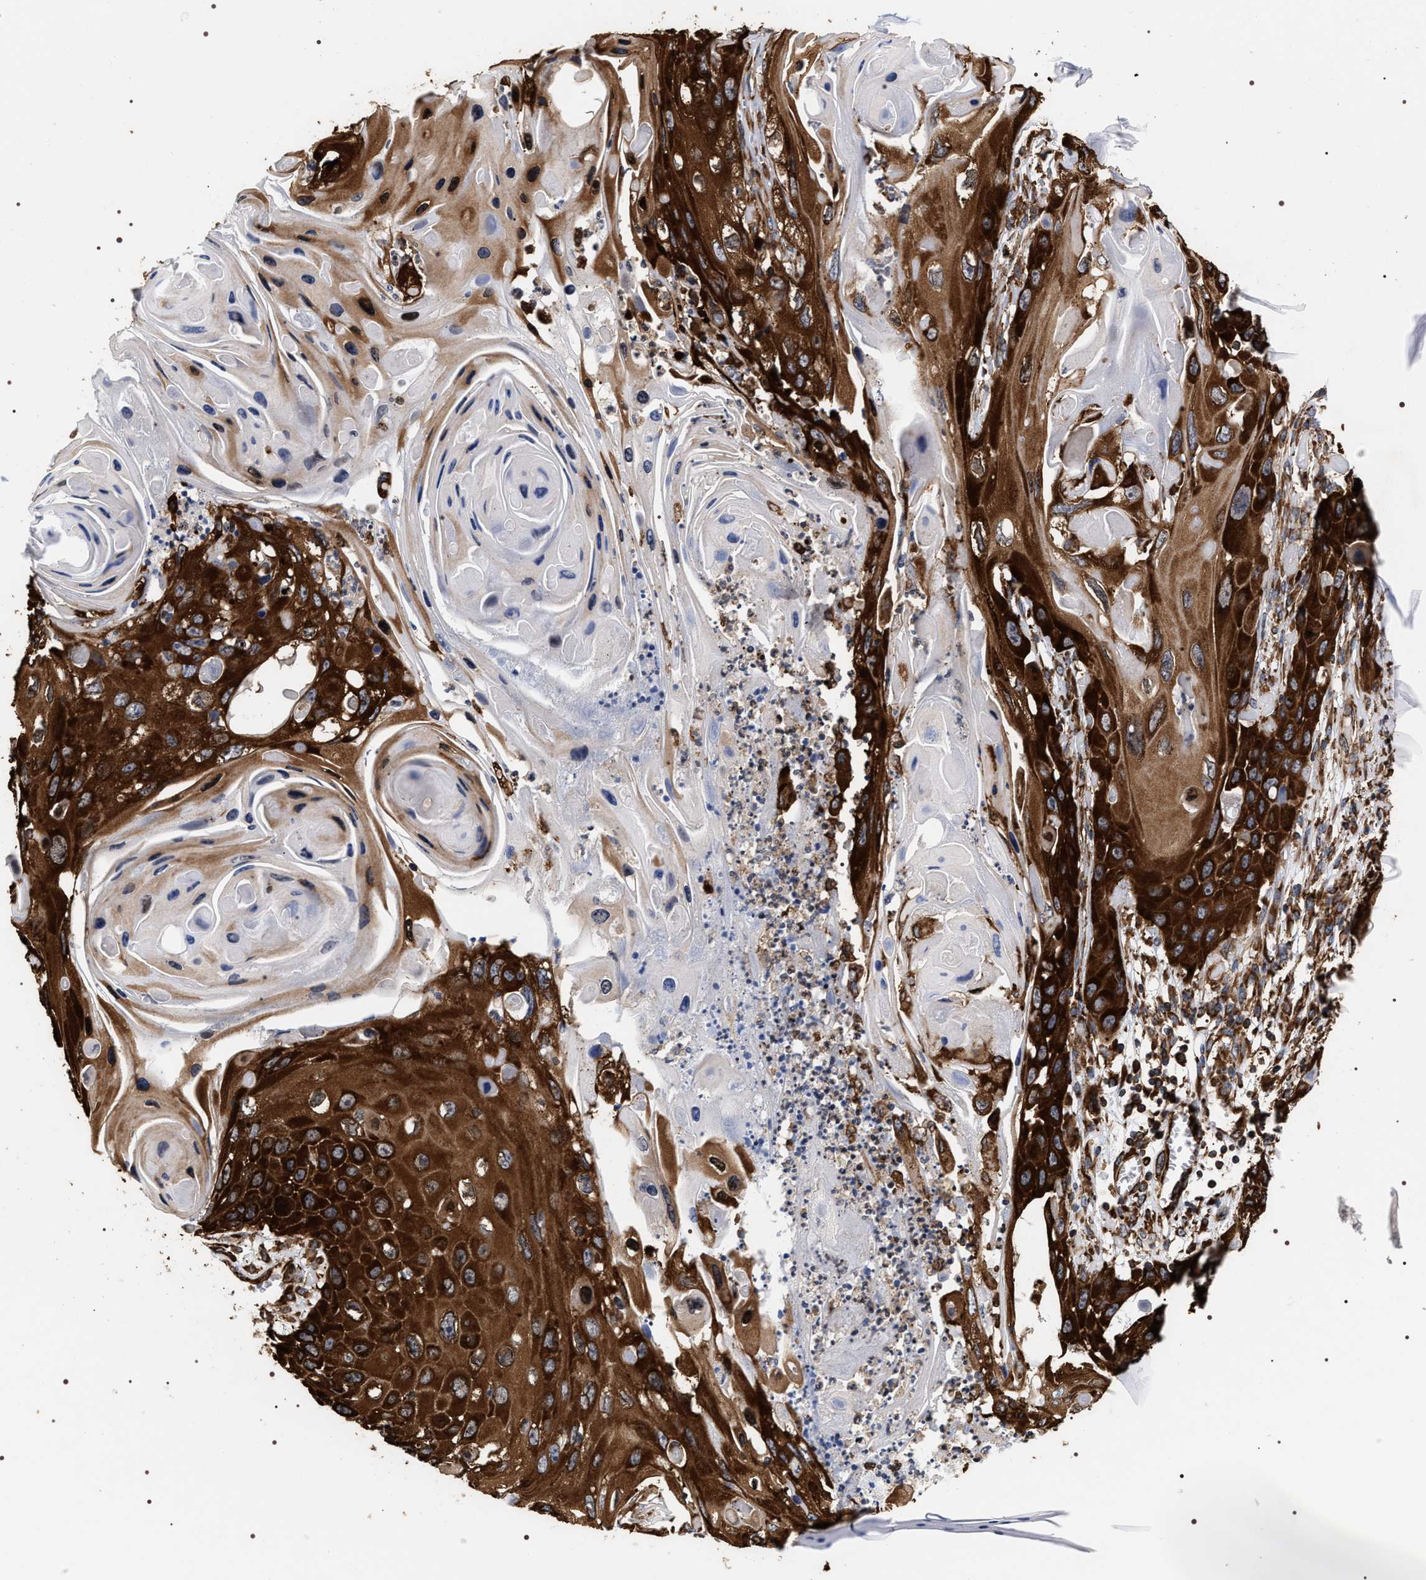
{"staining": {"intensity": "strong", "quantity": "25%-75%", "location": "cytoplasmic/membranous"}, "tissue": "skin cancer", "cell_type": "Tumor cells", "image_type": "cancer", "snomed": [{"axis": "morphology", "description": "Squamous cell carcinoma, NOS"}, {"axis": "topography", "description": "Skin"}], "caption": "DAB immunohistochemical staining of human skin squamous cell carcinoma demonstrates strong cytoplasmic/membranous protein staining in approximately 25%-75% of tumor cells.", "gene": "SERBP1", "patient": {"sex": "male", "age": 55}}